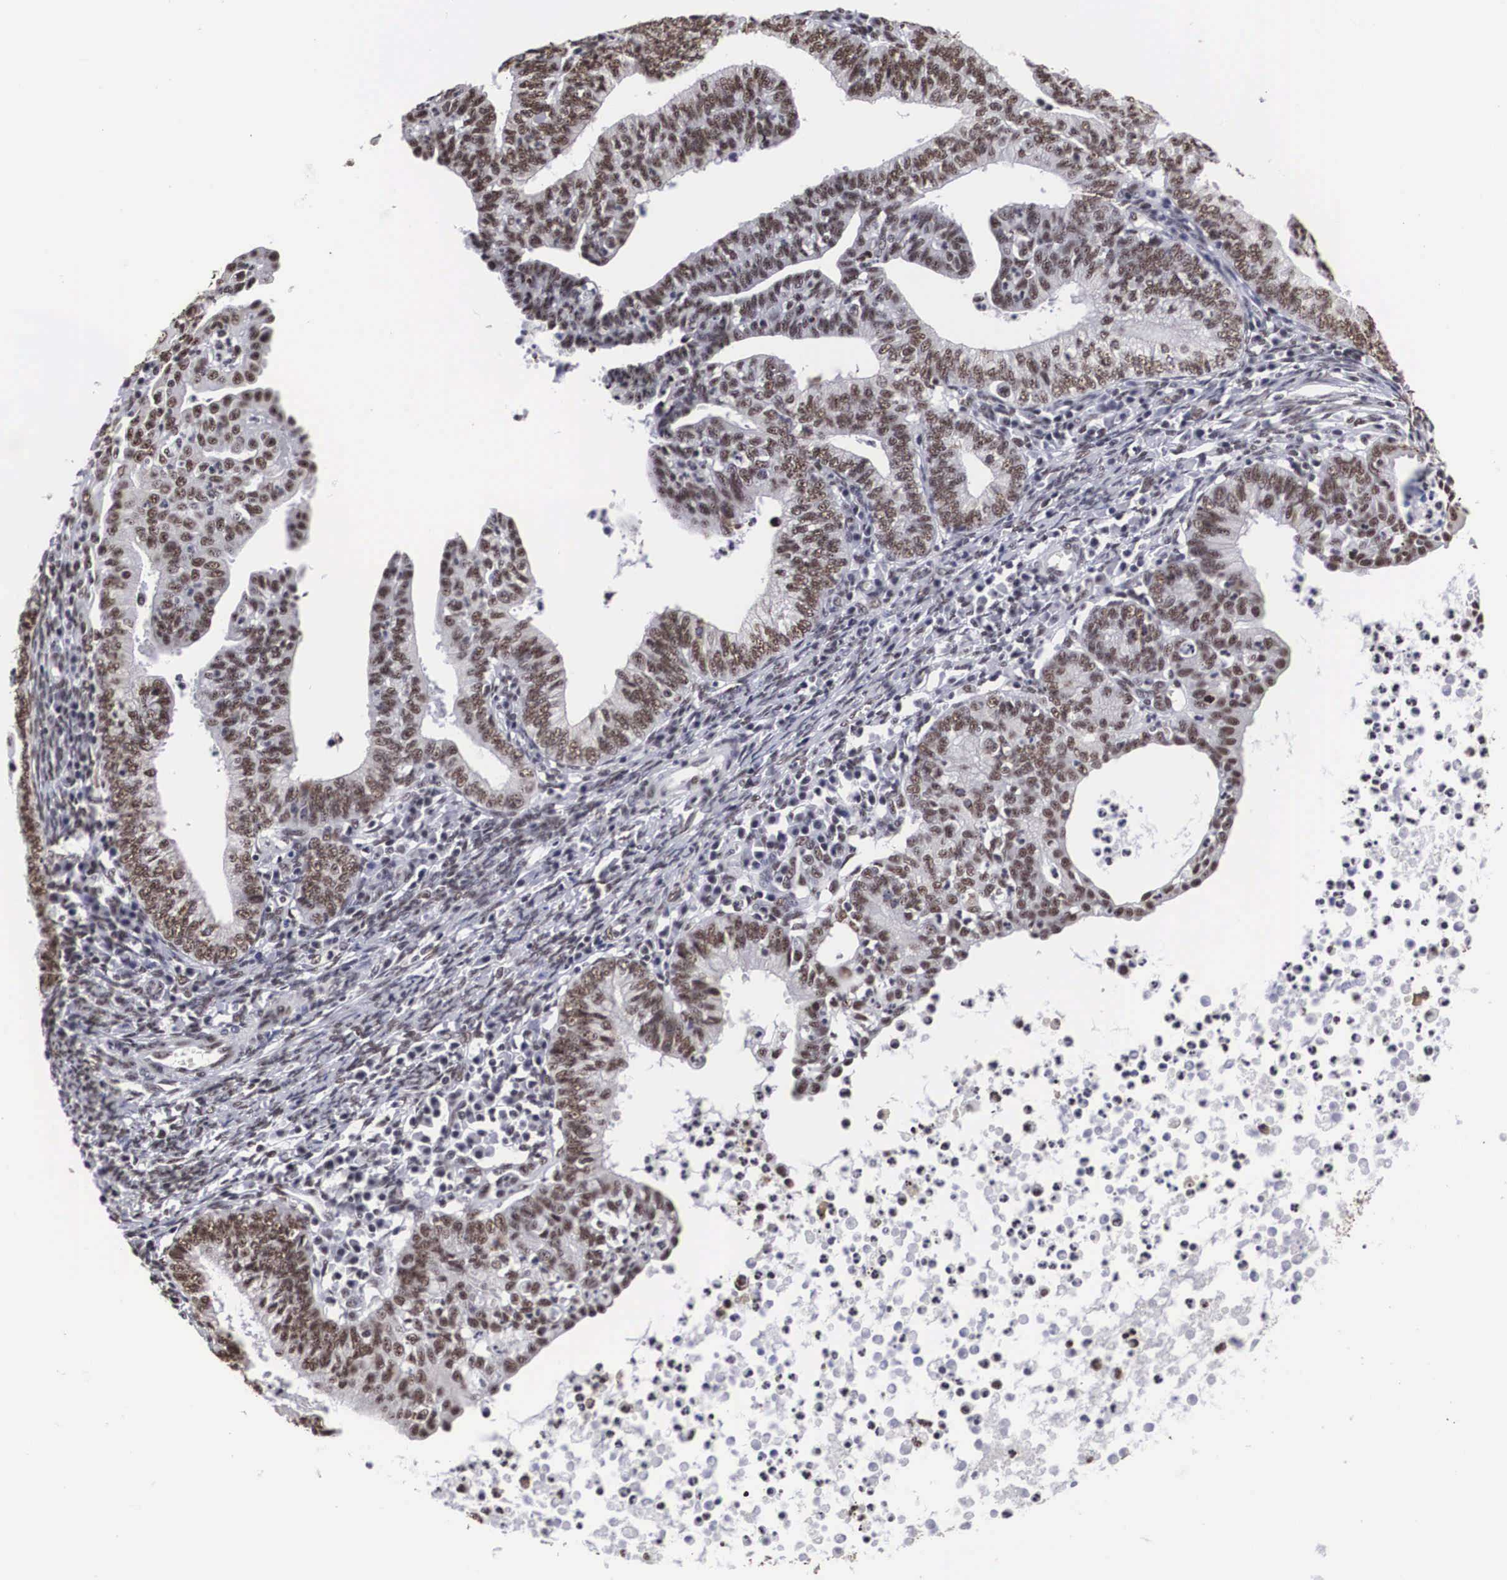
{"staining": {"intensity": "moderate", "quantity": ">75%", "location": "nuclear"}, "tissue": "endometrial cancer", "cell_type": "Tumor cells", "image_type": "cancer", "snomed": [{"axis": "morphology", "description": "Adenocarcinoma, NOS"}, {"axis": "topography", "description": "Endometrium"}], "caption": "Brown immunohistochemical staining in endometrial cancer demonstrates moderate nuclear expression in about >75% of tumor cells.", "gene": "ACIN1", "patient": {"sex": "female", "age": 66}}